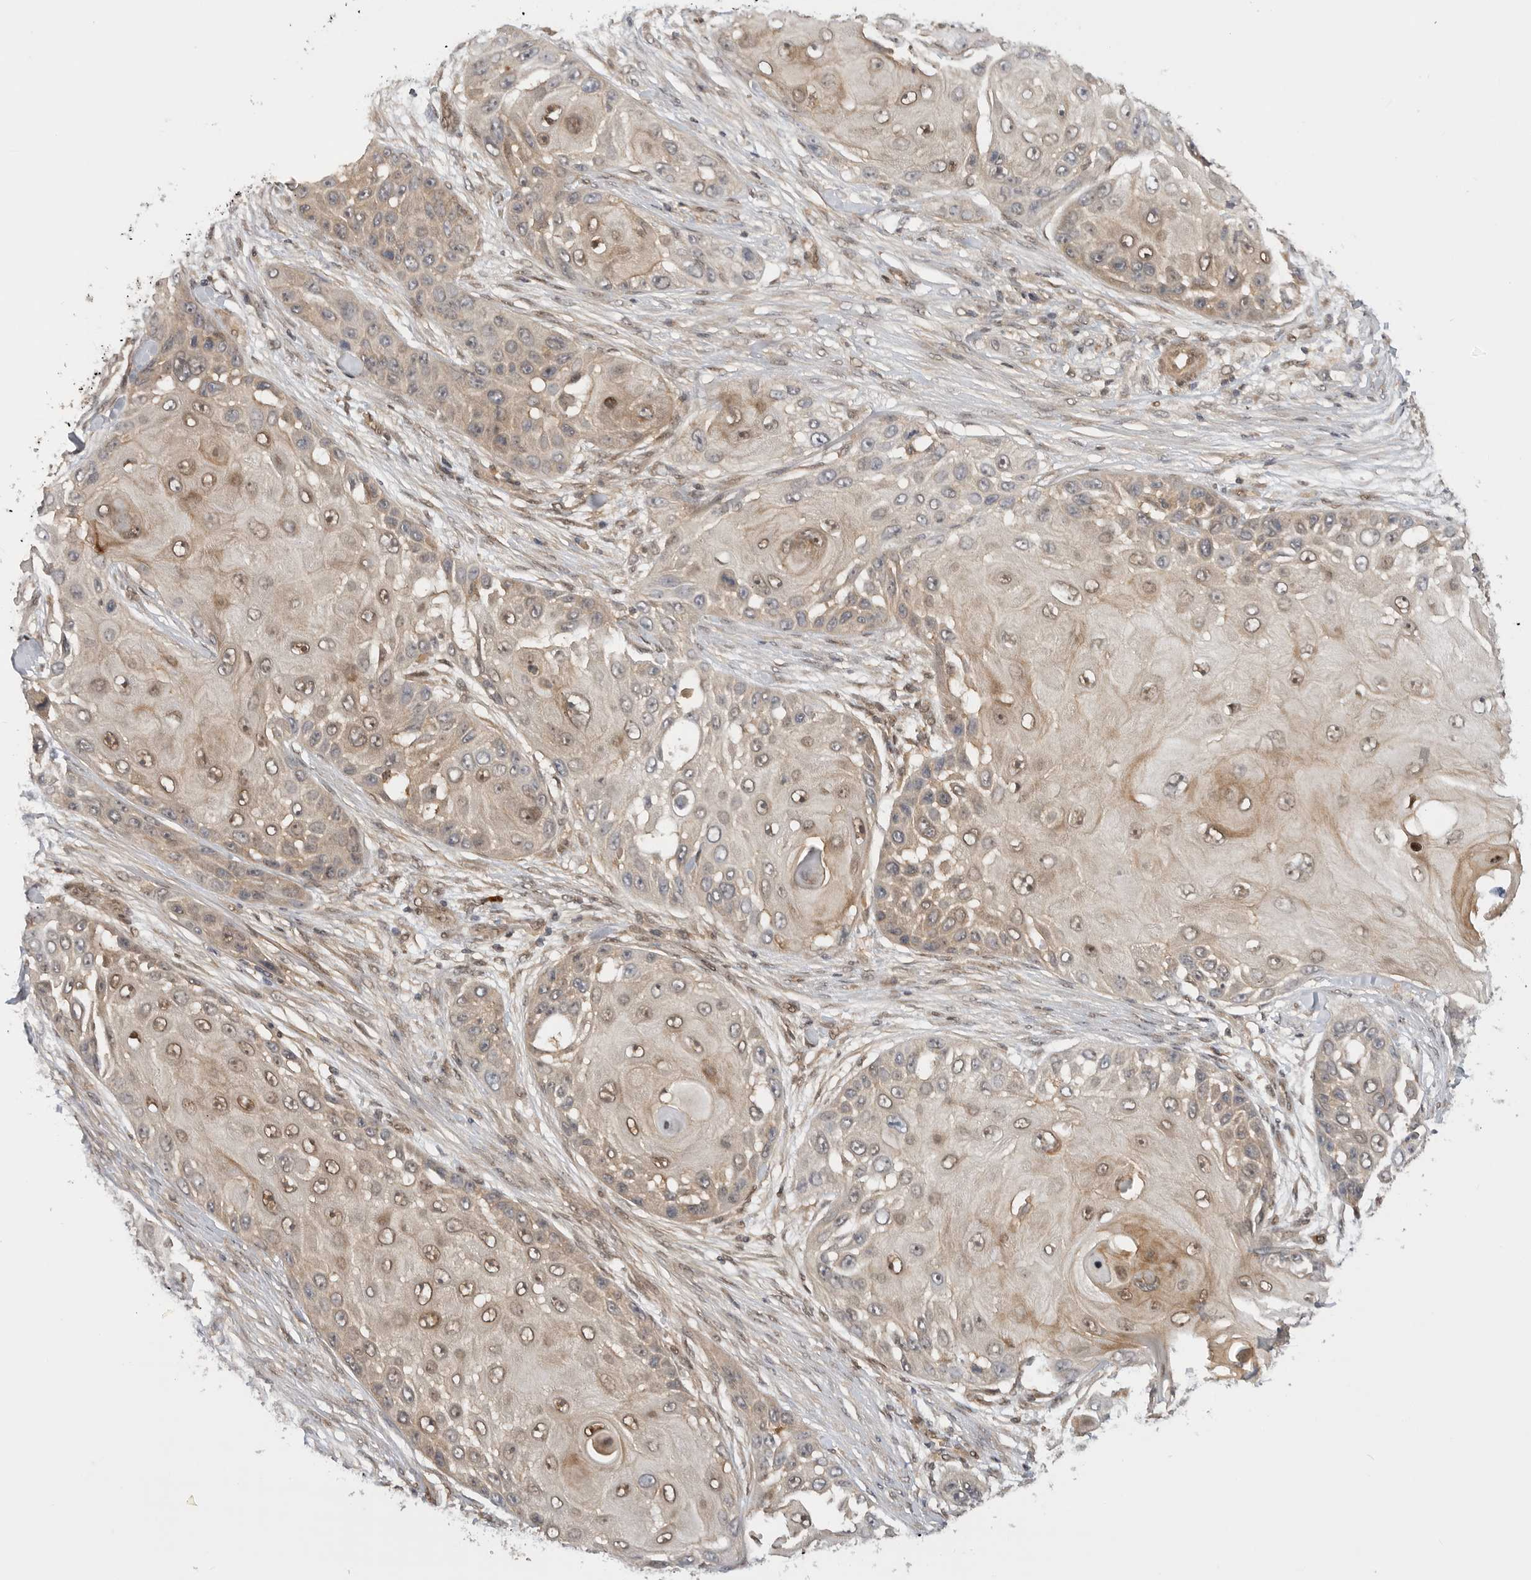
{"staining": {"intensity": "weak", "quantity": "25%-75%", "location": "nuclear"}, "tissue": "skin cancer", "cell_type": "Tumor cells", "image_type": "cancer", "snomed": [{"axis": "morphology", "description": "Squamous cell carcinoma, NOS"}, {"axis": "topography", "description": "Skin"}], "caption": "This is a histology image of immunohistochemistry (IHC) staining of skin cancer (squamous cell carcinoma), which shows weak positivity in the nuclear of tumor cells.", "gene": "DCAF8", "patient": {"sex": "female", "age": 44}}